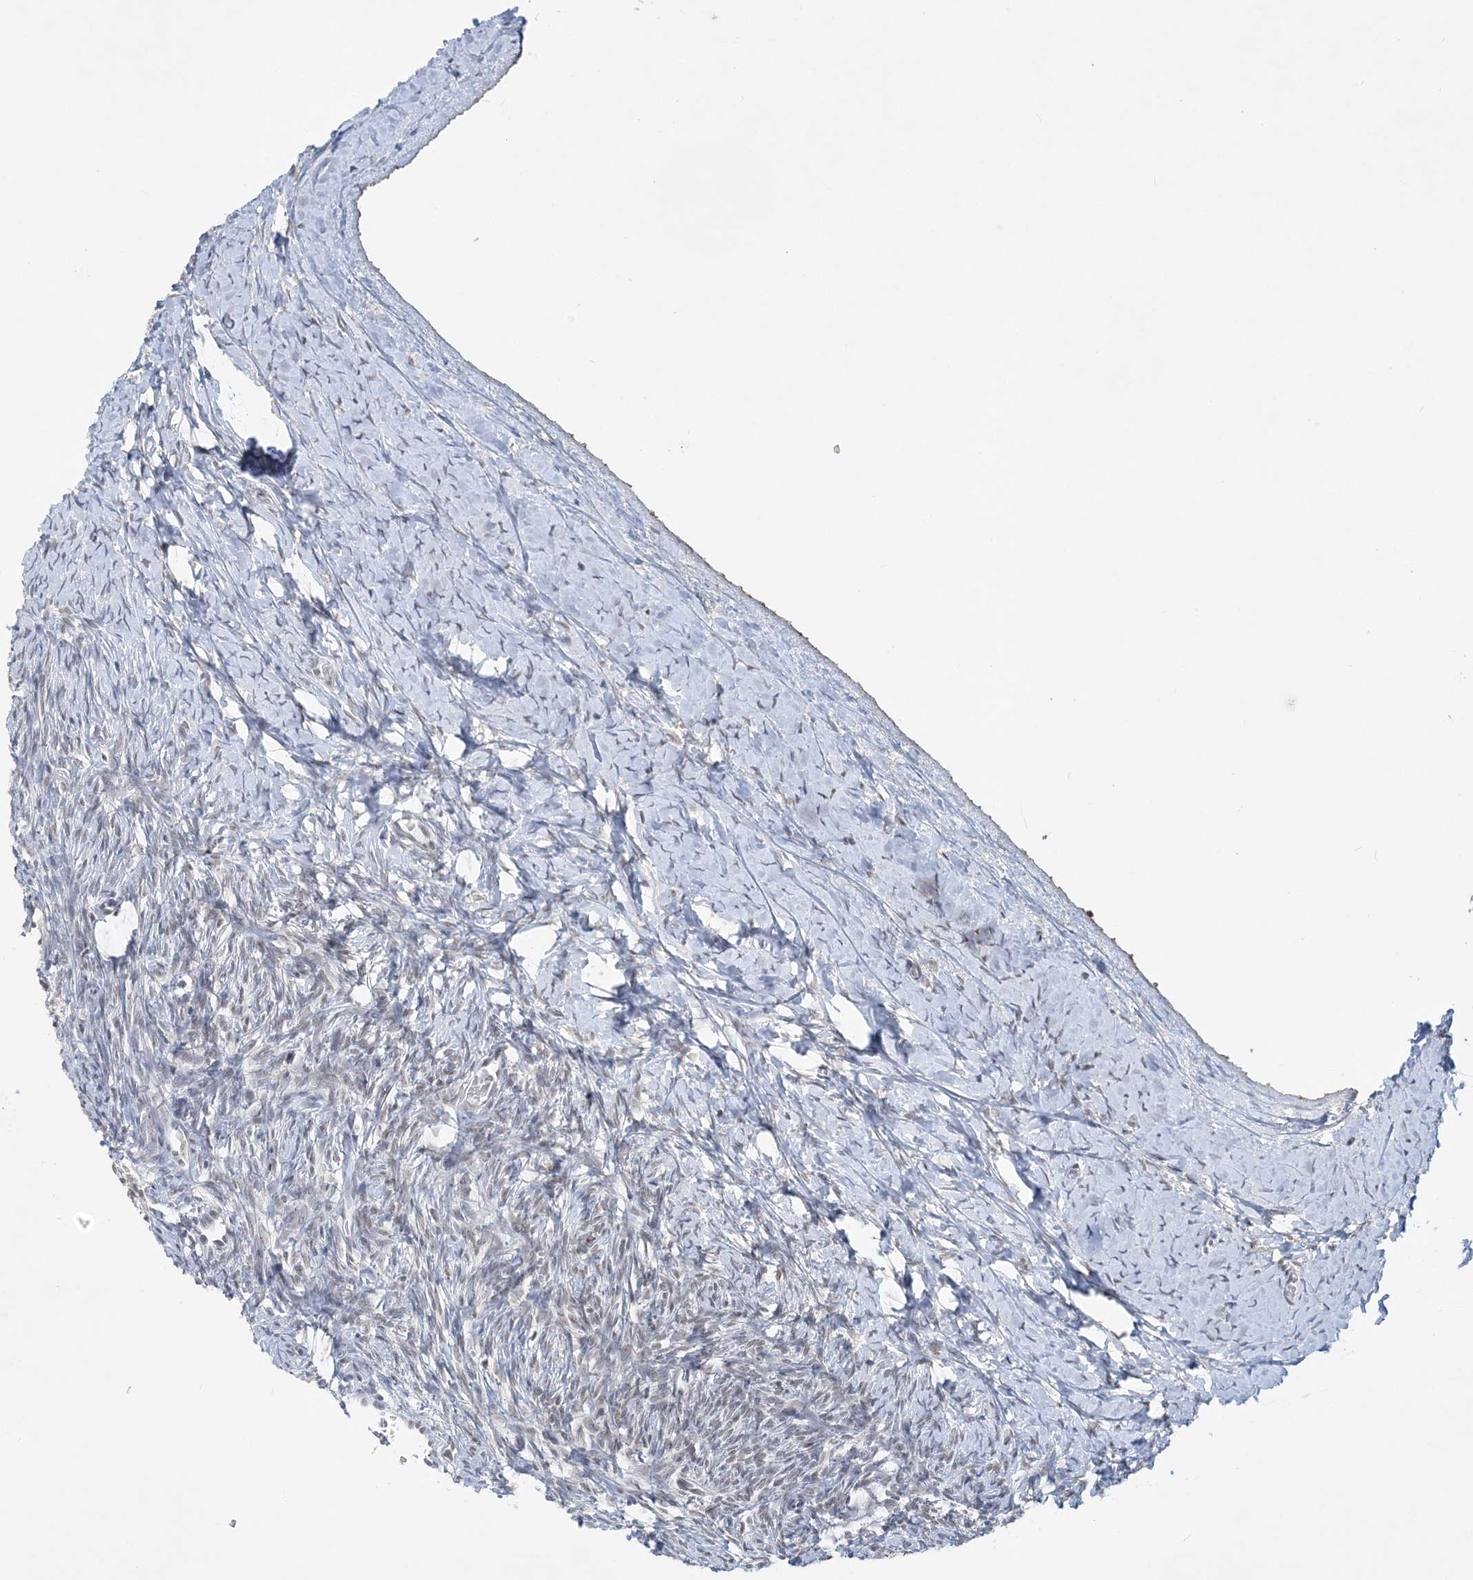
{"staining": {"intensity": "negative", "quantity": "none", "location": "none"}, "tissue": "ovary", "cell_type": "Ovarian stroma cells", "image_type": "normal", "snomed": [{"axis": "morphology", "description": "Normal tissue, NOS"}, {"axis": "morphology", "description": "Developmental malformation"}, {"axis": "topography", "description": "Ovary"}], "caption": "IHC image of unremarkable ovary: ovary stained with DAB (3,3'-diaminobenzidine) exhibits no significant protein positivity in ovarian stroma cells.", "gene": "KMT2D", "patient": {"sex": "female", "age": 39}}